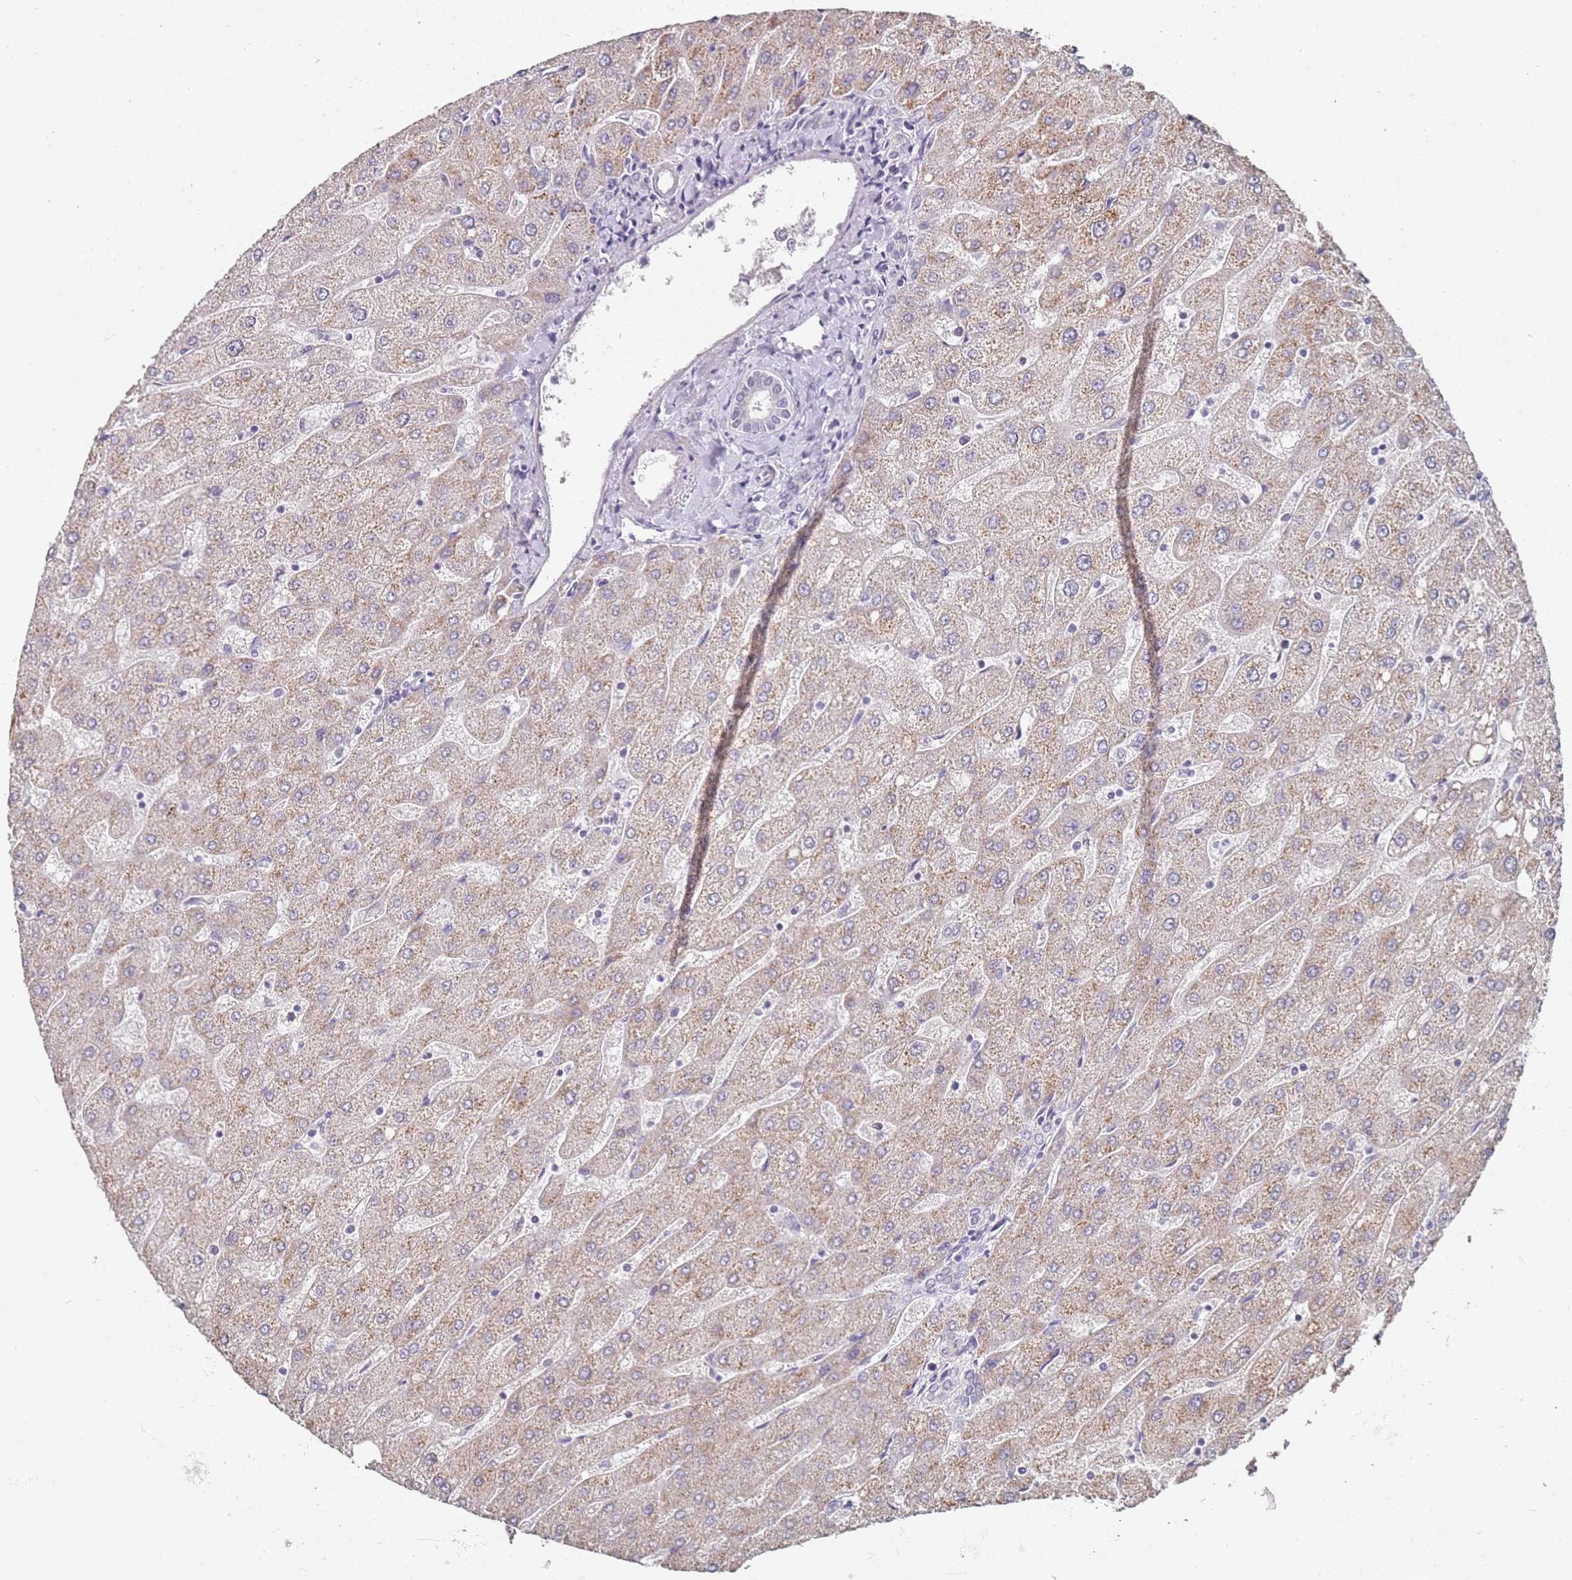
{"staining": {"intensity": "negative", "quantity": "none", "location": "none"}, "tissue": "liver", "cell_type": "Cholangiocytes", "image_type": "normal", "snomed": [{"axis": "morphology", "description": "Normal tissue, NOS"}, {"axis": "topography", "description": "Liver"}], "caption": "Liver stained for a protein using IHC shows no expression cholangiocytes.", "gene": "DNAH11", "patient": {"sex": "male", "age": 67}}